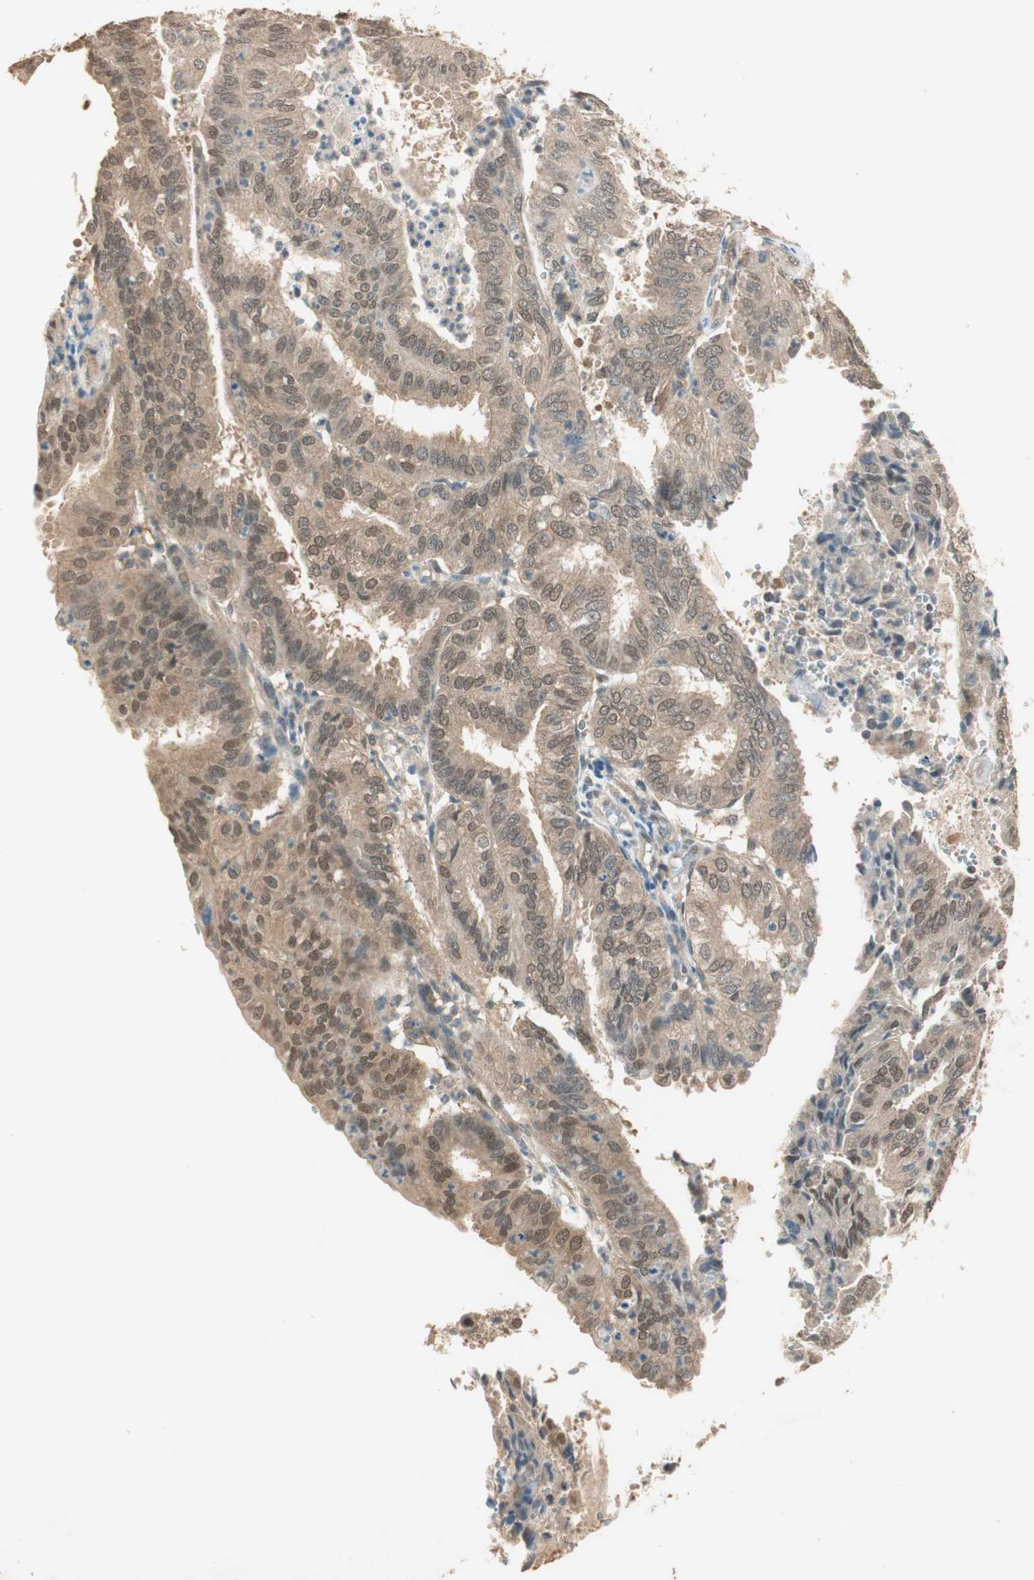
{"staining": {"intensity": "weak", "quantity": ">75%", "location": "cytoplasmic/membranous"}, "tissue": "endometrial cancer", "cell_type": "Tumor cells", "image_type": "cancer", "snomed": [{"axis": "morphology", "description": "Adenocarcinoma, NOS"}, {"axis": "topography", "description": "Uterus"}], "caption": "Endometrial cancer (adenocarcinoma) stained for a protein reveals weak cytoplasmic/membranous positivity in tumor cells.", "gene": "USP5", "patient": {"sex": "female", "age": 60}}